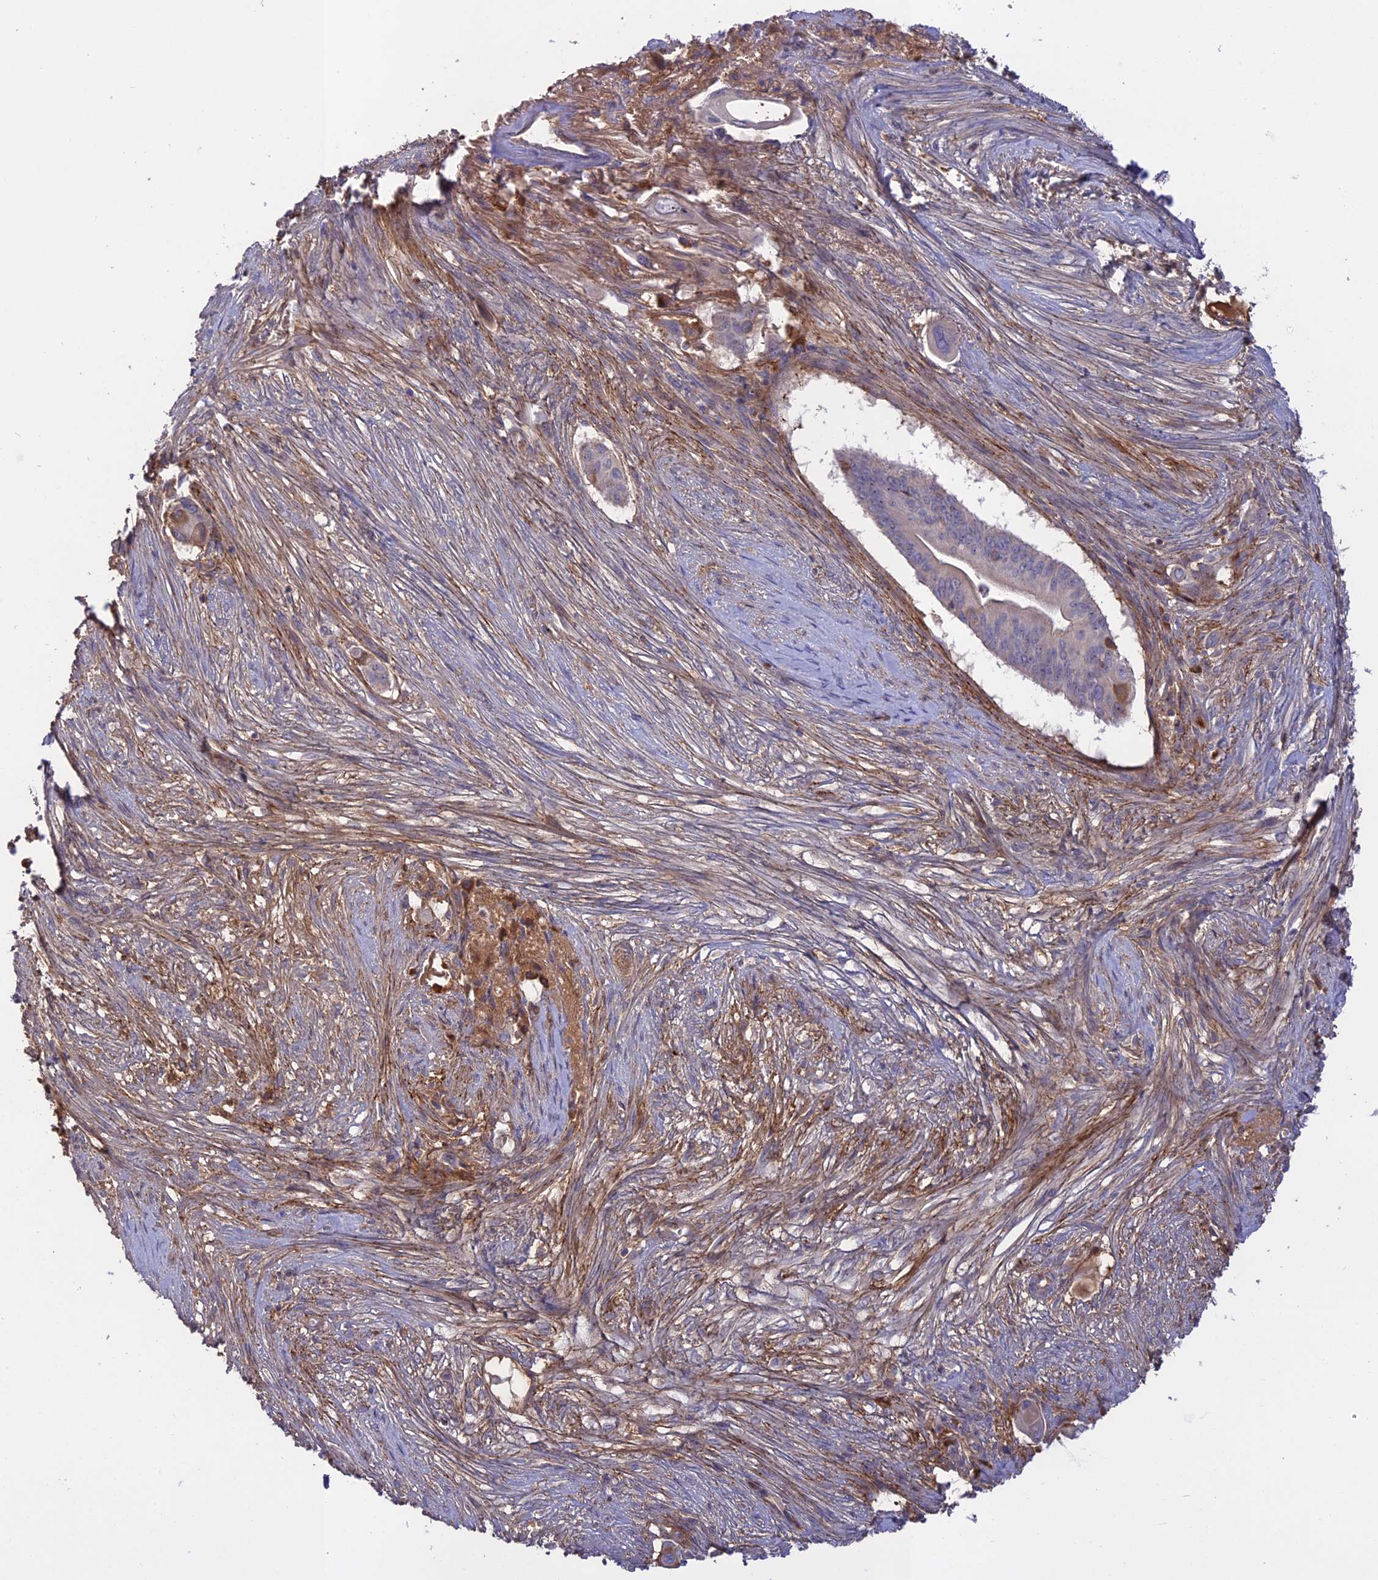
{"staining": {"intensity": "moderate", "quantity": "<25%", "location": "cytoplasmic/membranous"}, "tissue": "pancreatic cancer", "cell_type": "Tumor cells", "image_type": "cancer", "snomed": [{"axis": "morphology", "description": "Adenocarcinoma, NOS"}, {"axis": "topography", "description": "Pancreas"}], "caption": "Immunohistochemistry (DAB (3,3'-diaminobenzidine)) staining of human adenocarcinoma (pancreatic) reveals moderate cytoplasmic/membranous protein expression in about <25% of tumor cells.", "gene": "ADO", "patient": {"sex": "male", "age": 68}}